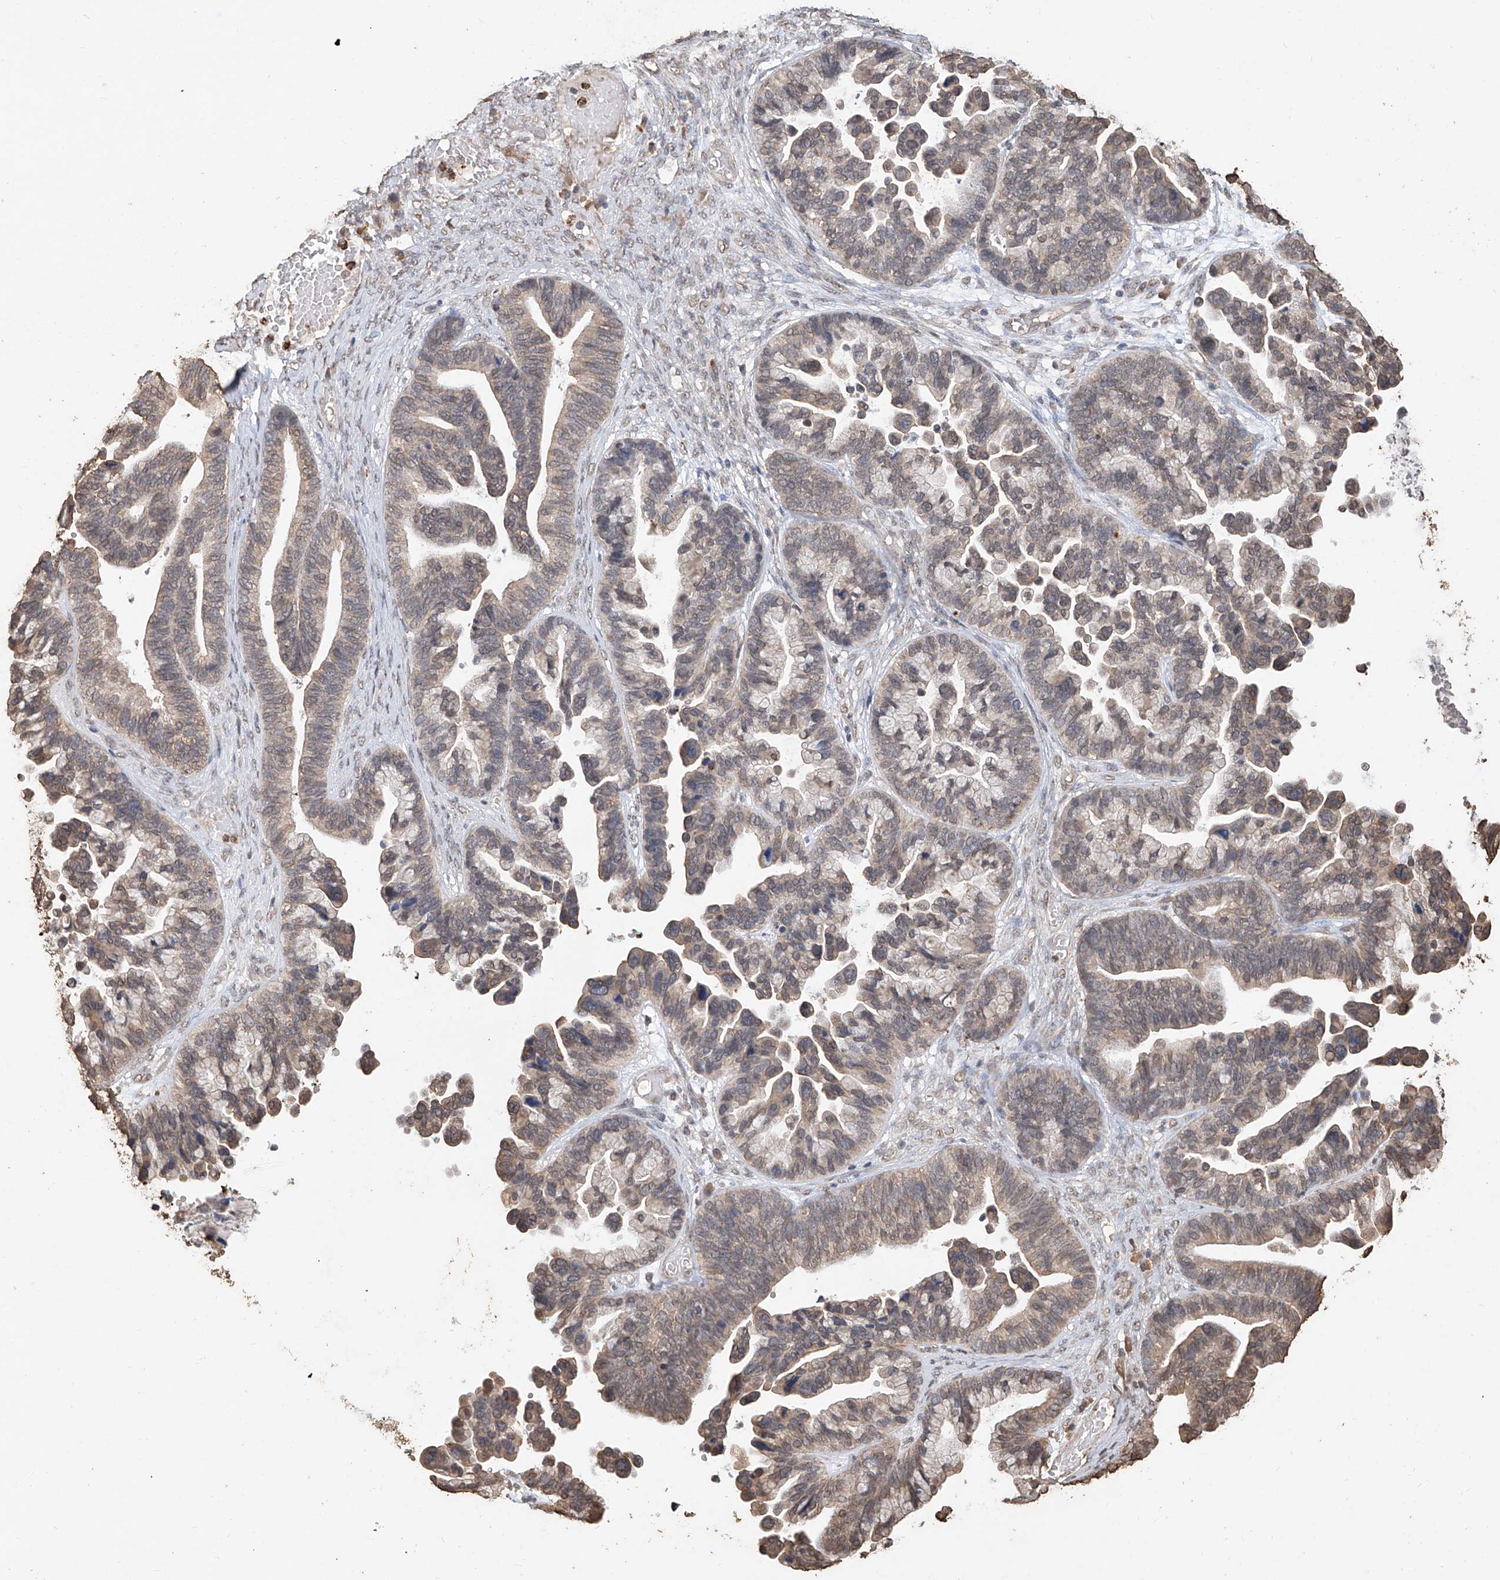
{"staining": {"intensity": "weak", "quantity": ">75%", "location": "cytoplasmic/membranous"}, "tissue": "ovarian cancer", "cell_type": "Tumor cells", "image_type": "cancer", "snomed": [{"axis": "morphology", "description": "Cystadenocarcinoma, serous, NOS"}, {"axis": "topography", "description": "Ovary"}], "caption": "Weak cytoplasmic/membranous protein positivity is appreciated in about >75% of tumor cells in serous cystadenocarcinoma (ovarian).", "gene": "ELOVL1", "patient": {"sex": "female", "age": 56}}